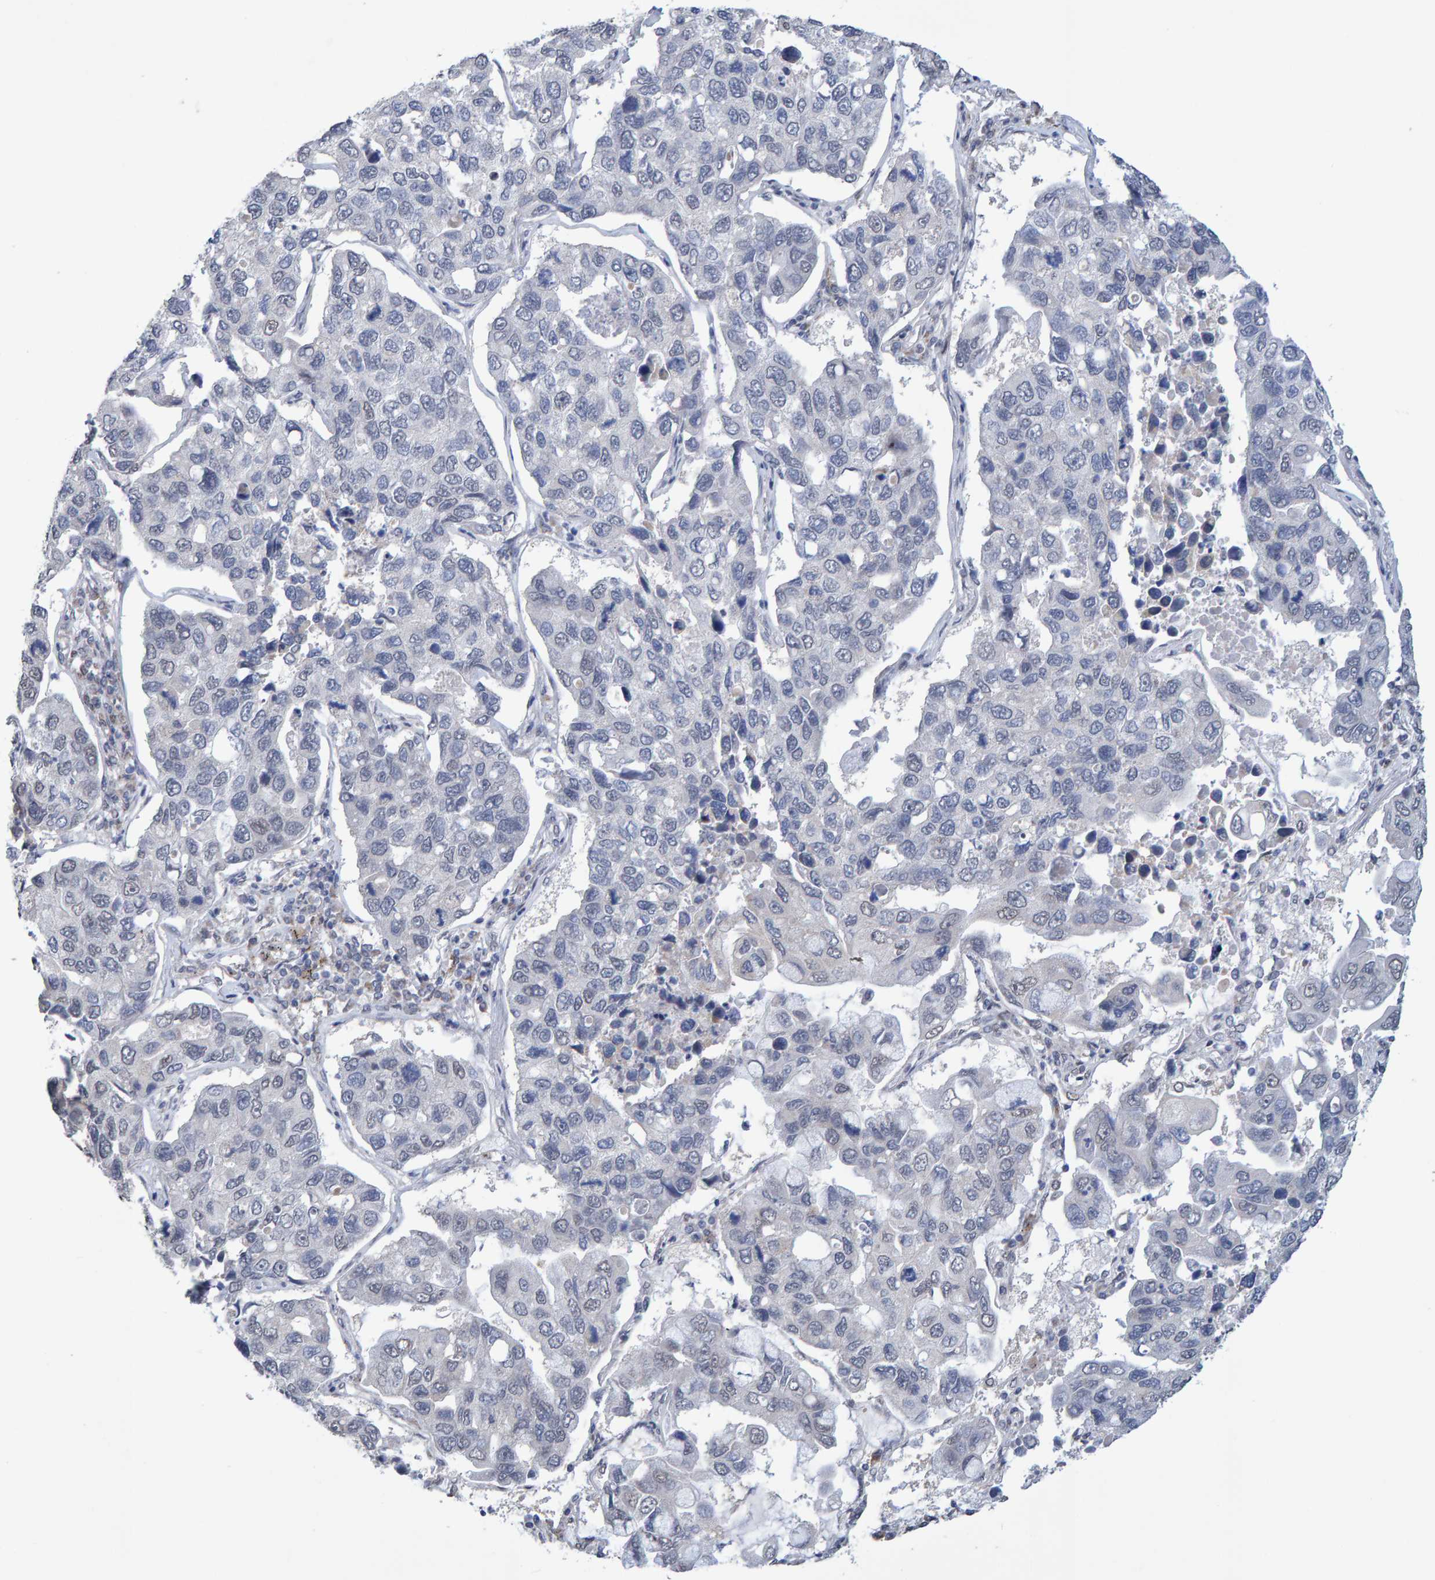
{"staining": {"intensity": "negative", "quantity": "none", "location": "none"}, "tissue": "lung cancer", "cell_type": "Tumor cells", "image_type": "cancer", "snomed": [{"axis": "morphology", "description": "Adenocarcinoma, NOS"}, {"axis": "topography", "description": "Lung"}], "caption": "Micrograph shows no significant protein positivity in tumor cells of adenocarcinoma (lung).", "gene": "USP43", "patient": {"sex": "male", "age": 64}}